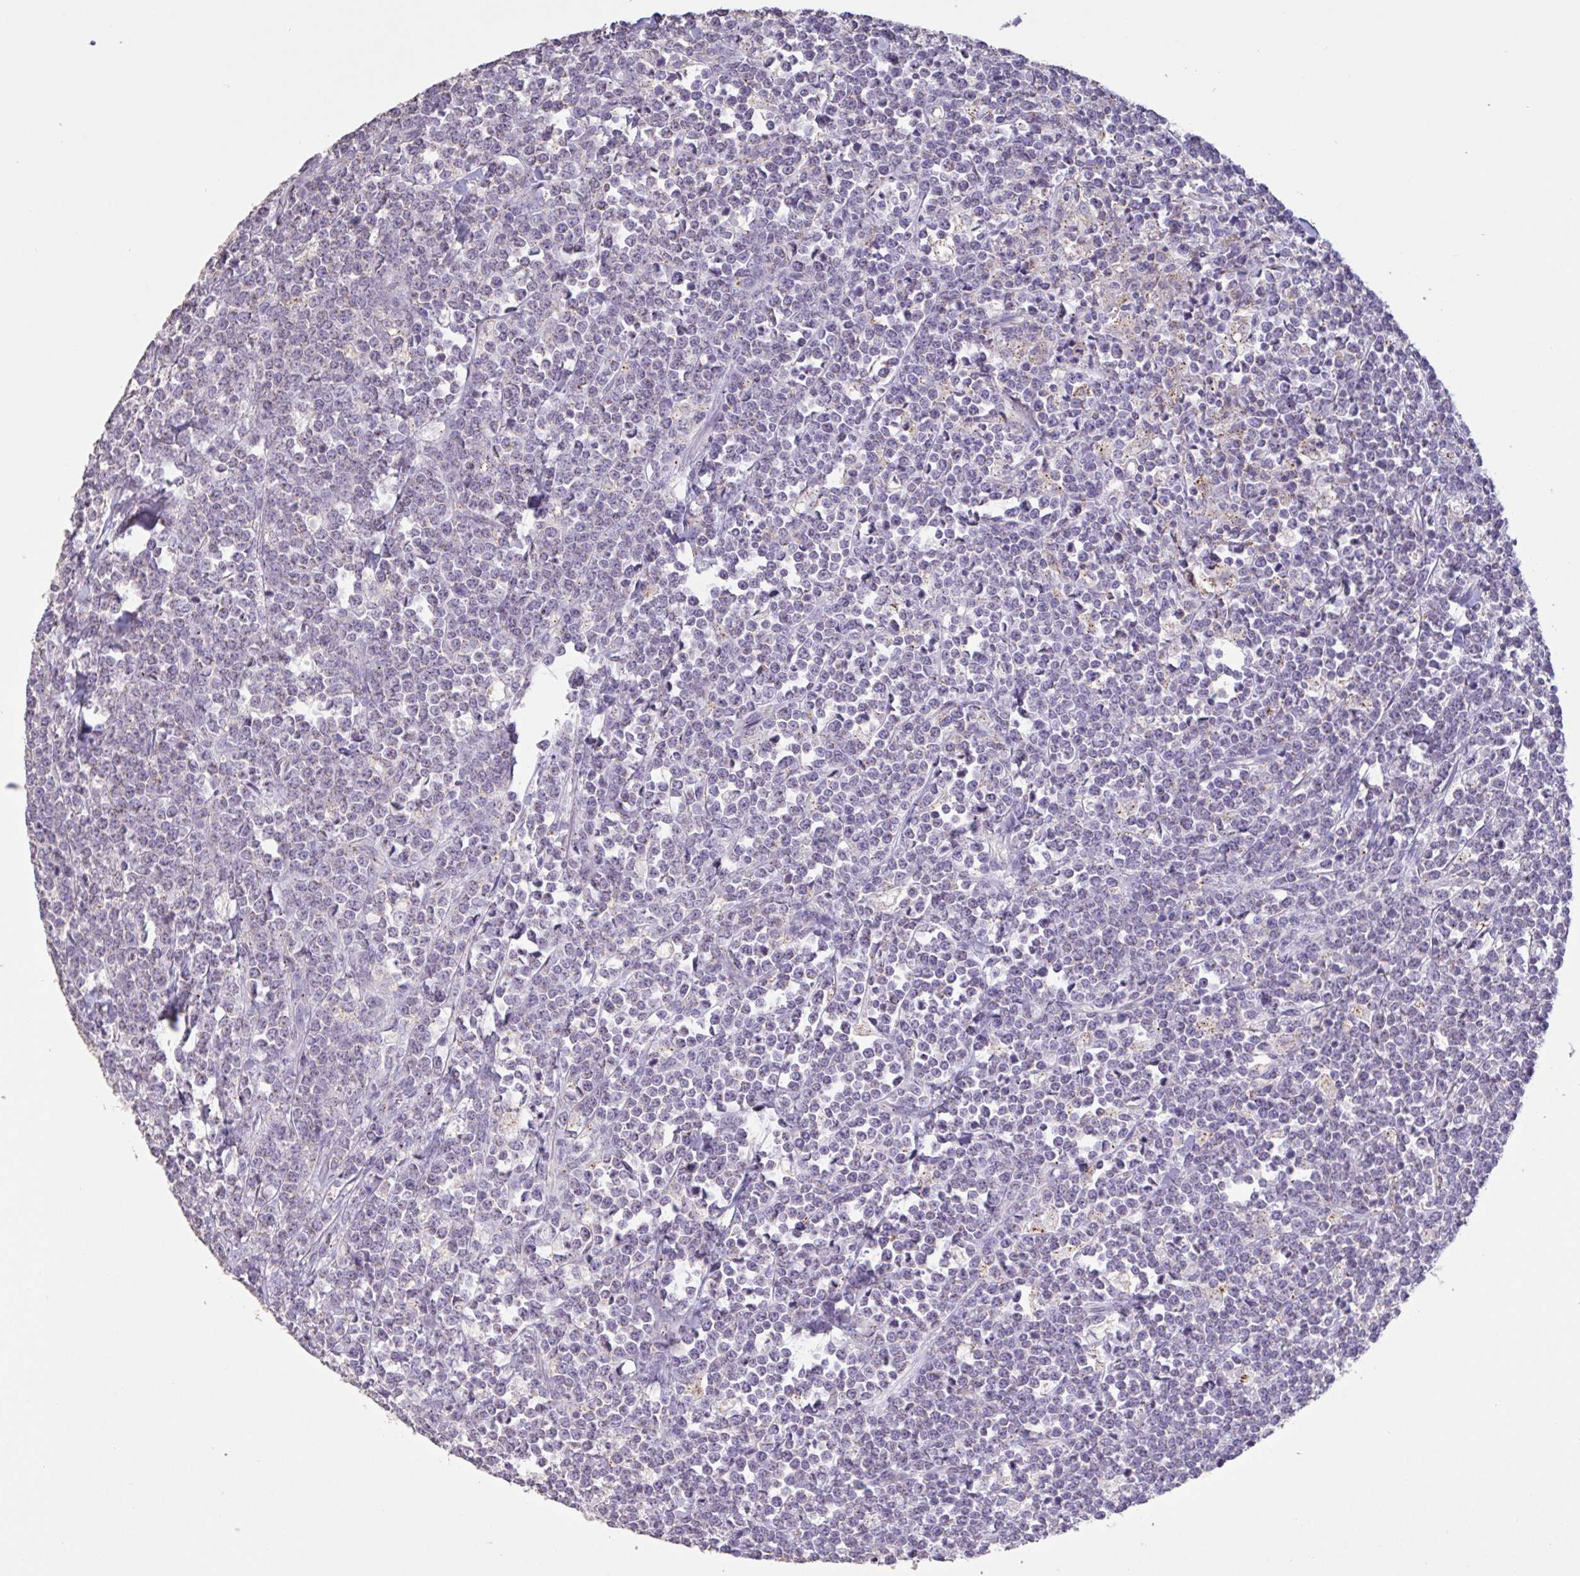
{"staining": {"intensity": "negative", "quantity": "none", "location": "none"}, "tissue": "lymphoma", "cell_type": "Tumor cells", "image_type": "cancer", "snomed": [{"axis": "morphology", "description": "Malignant lymphoma, non-Hodgkin's type, High grade"}, {"axis": "topography", "description": "Small intestine"}, {"axis": "topography", "description": "Colon"}], "caption": "This micrograph is of lymphoma stained with IHC to label a protein in brown with the nuclei are counter-stained blue. There is no staining in tumor cells. The staining is performed using DAB (3,3'-diaminobenzidine) brown chromogen with nuclei counter-stained in using hematoxylin.", "gene": "CHMP5", "patient": {"sex": "male", "age": 8}}